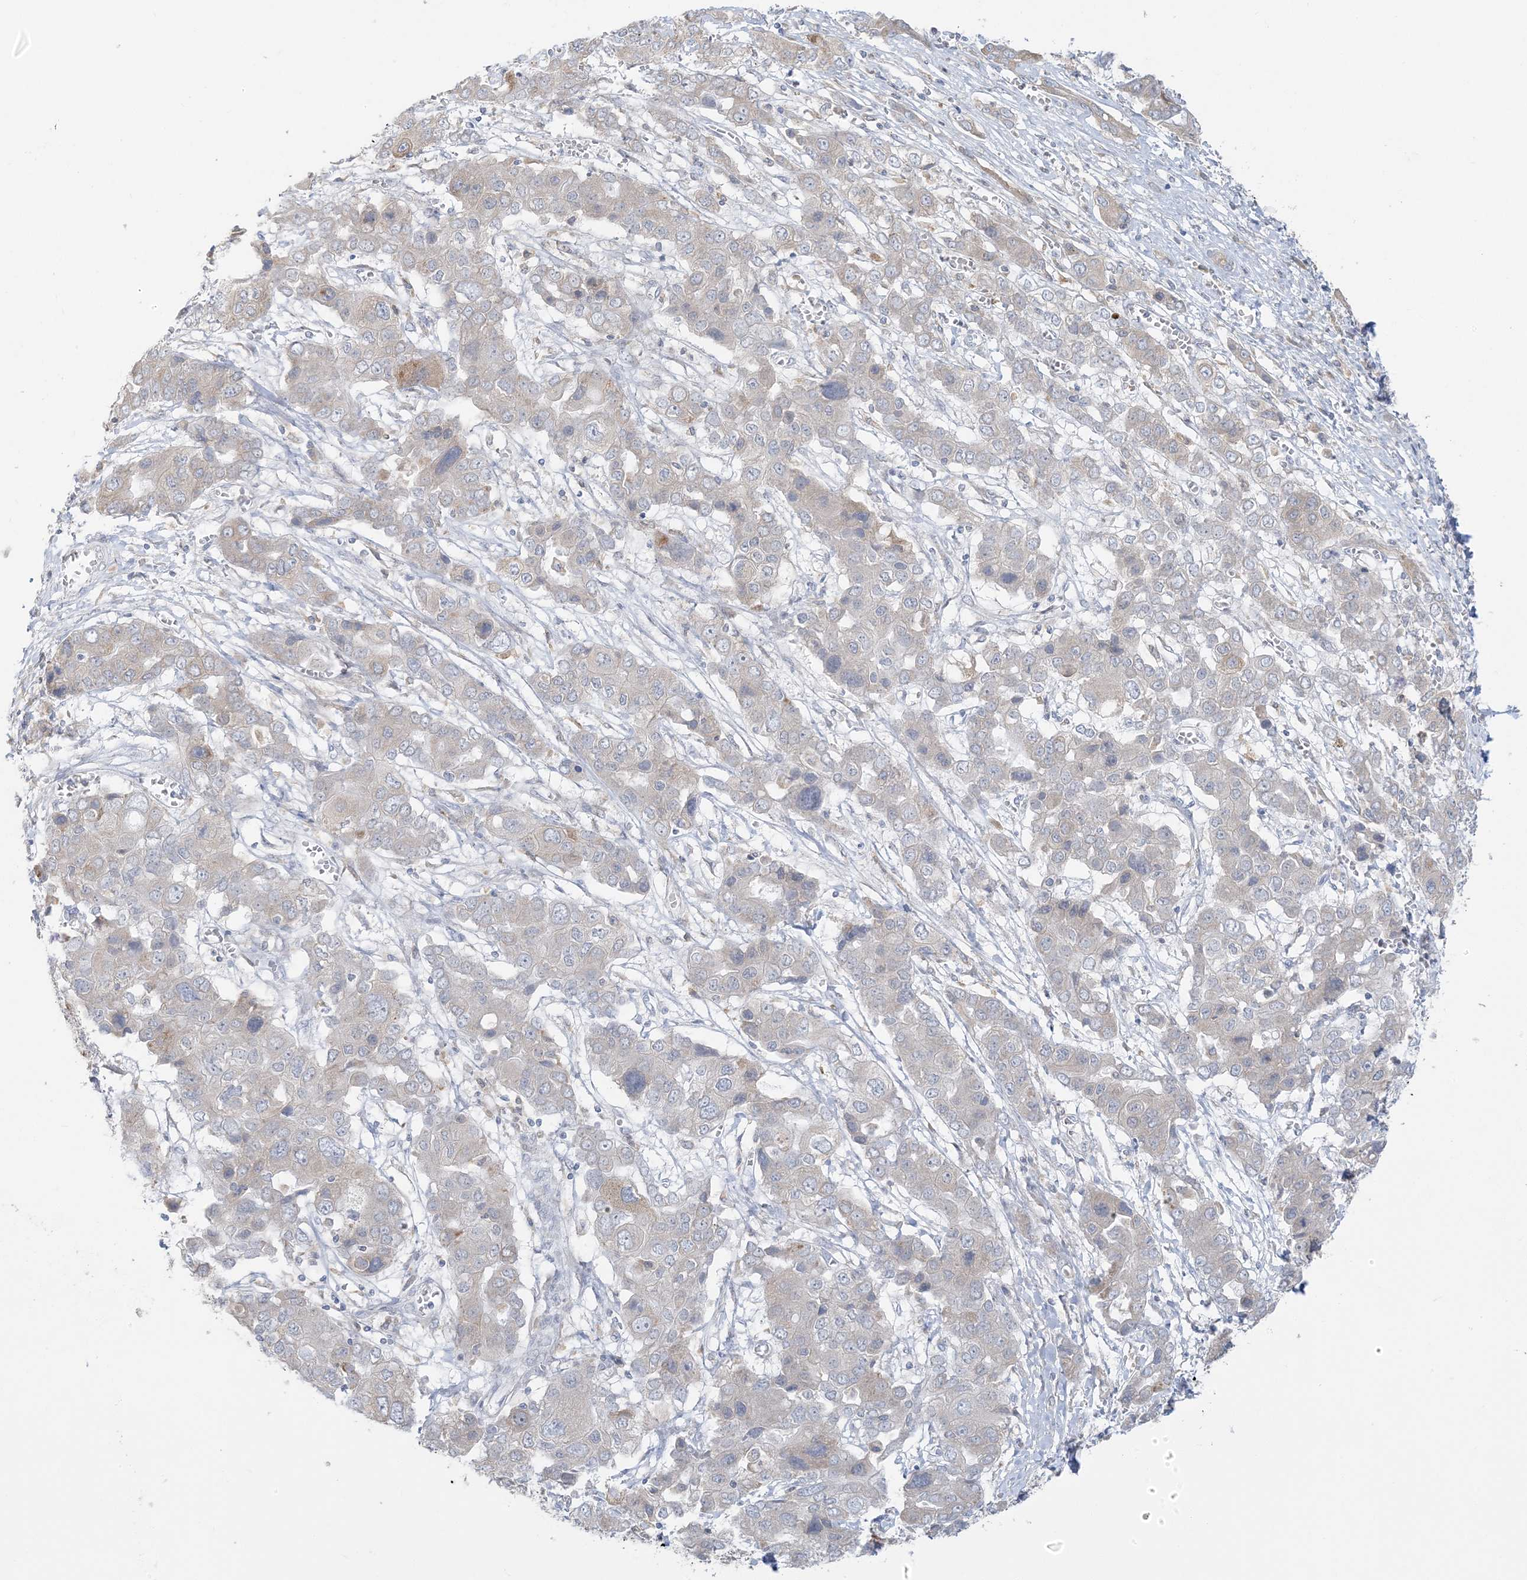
{"staining": {"intensity": "negative", "quantity": "none", "location": "none"}, "tissue": "liver cancer", "cell_type": "Tumor cells", "image_type": "cancer", "snomed": [{"axis": "morphology", "description": "Cholangiocarcinoma"}, {"axis": "topography", "description": "Liver"}], "caption": "DAB (3,3'-diaminobenzidine) immunohistochemical staining of liver cancer displays no significant positivity in tumor cells.", "gene": "EEFSEC", "patient": {"sex": "male", "age": 67}}